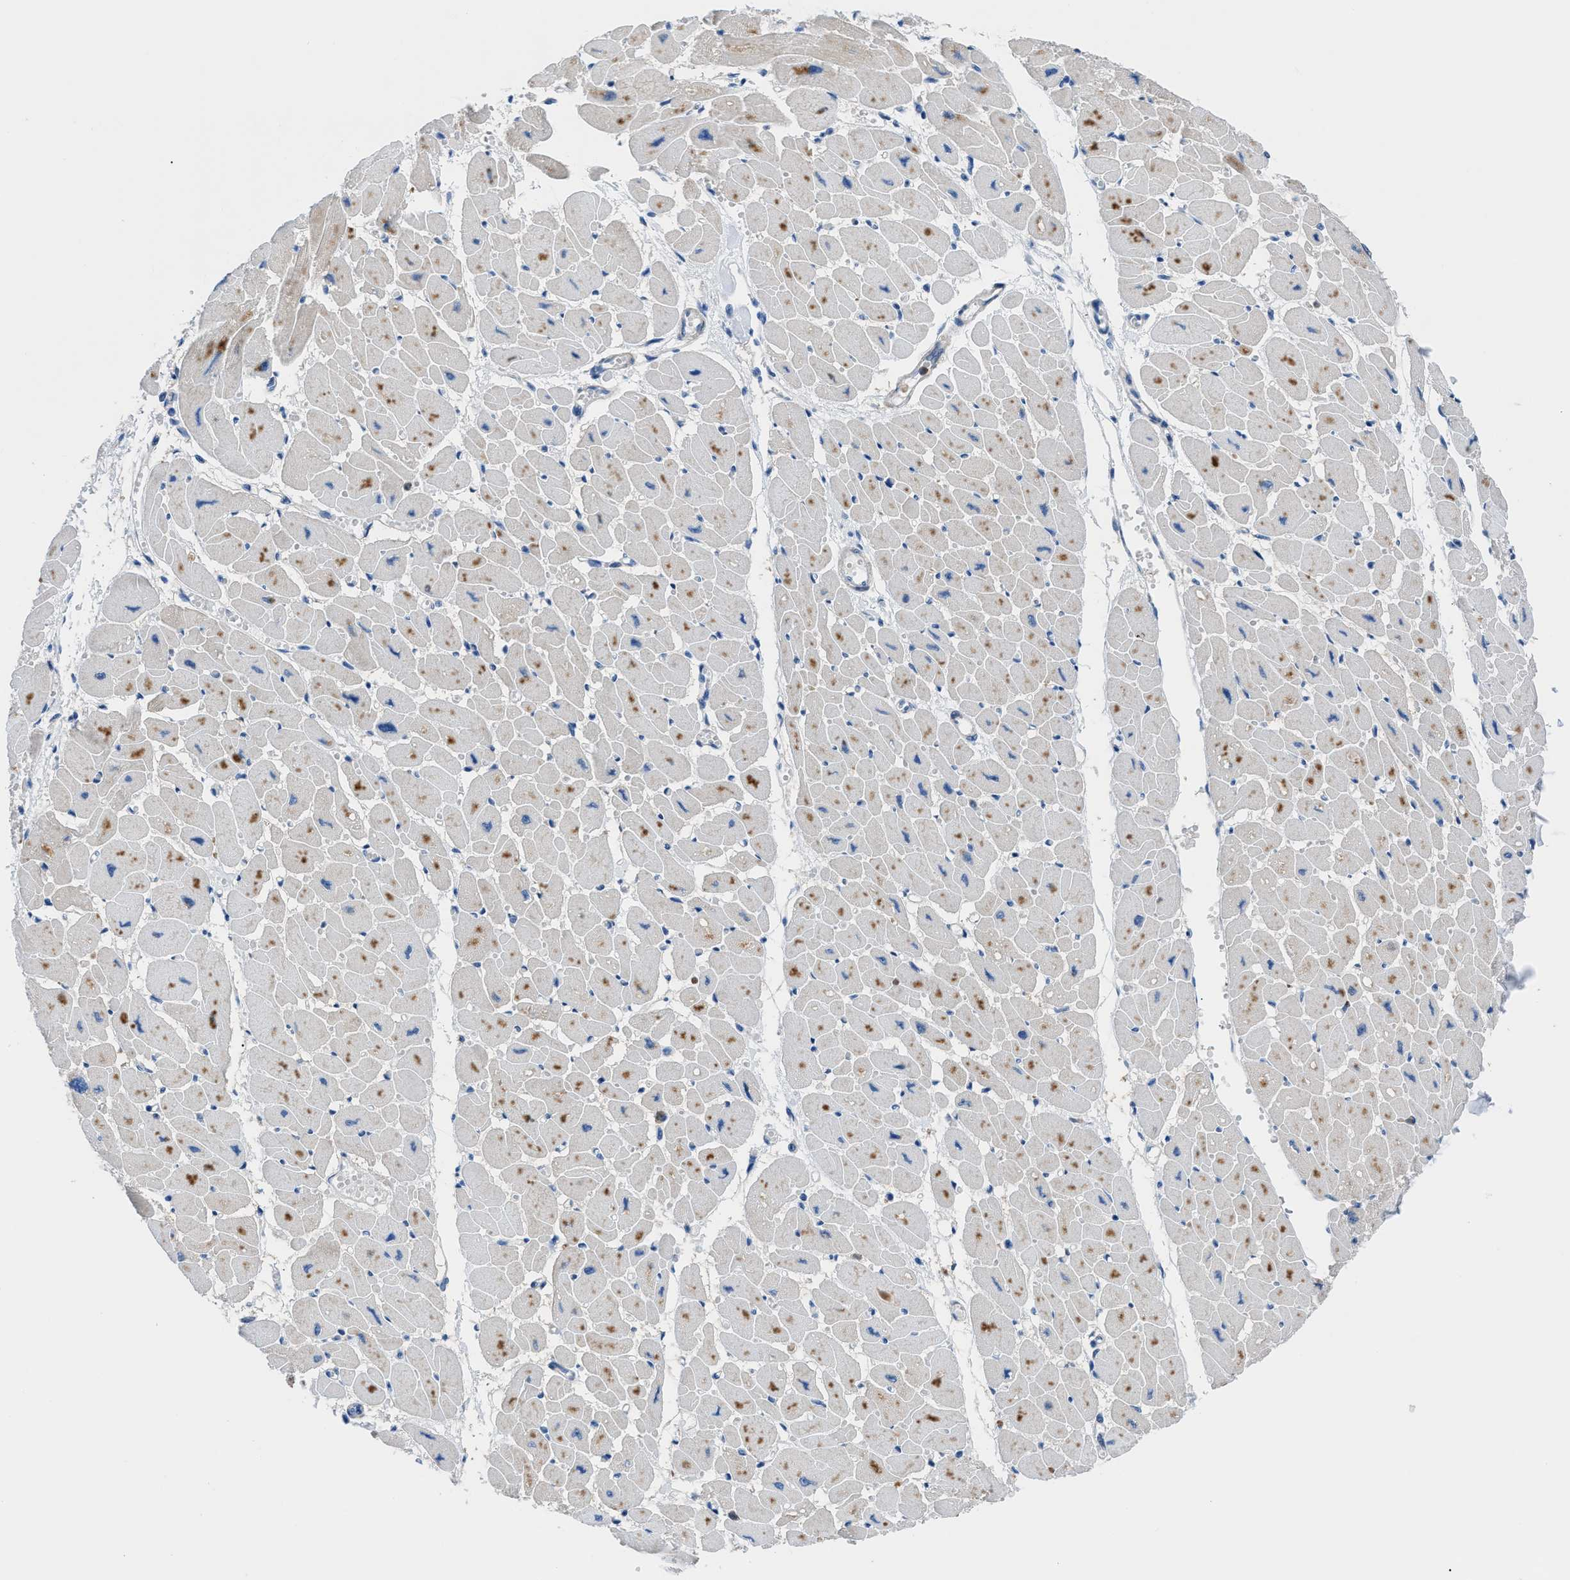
{"staining": {"intensity": "moderate", "quantity": "25%-75%", "location": "cytoplasmic/membranous"}, "tissue": "heart muscle", "cell_type": "Cardiomyocytes", "image_type": "normal", "snomed": [{"axis": "morphology", "description": "Normal tissue, NOS"}, {"axis": "topography", "description": "Heart"}], "caption": "A photomicrograph of human heart muscle stained for a protein demonstrates moderate cytoplasmic/membranous brown staining in cardiomyocytes. (IHC, brightfield microscopy, high magnification).", "gene": "ITPR1", "patient": {"sex": "female", "age": 54}}